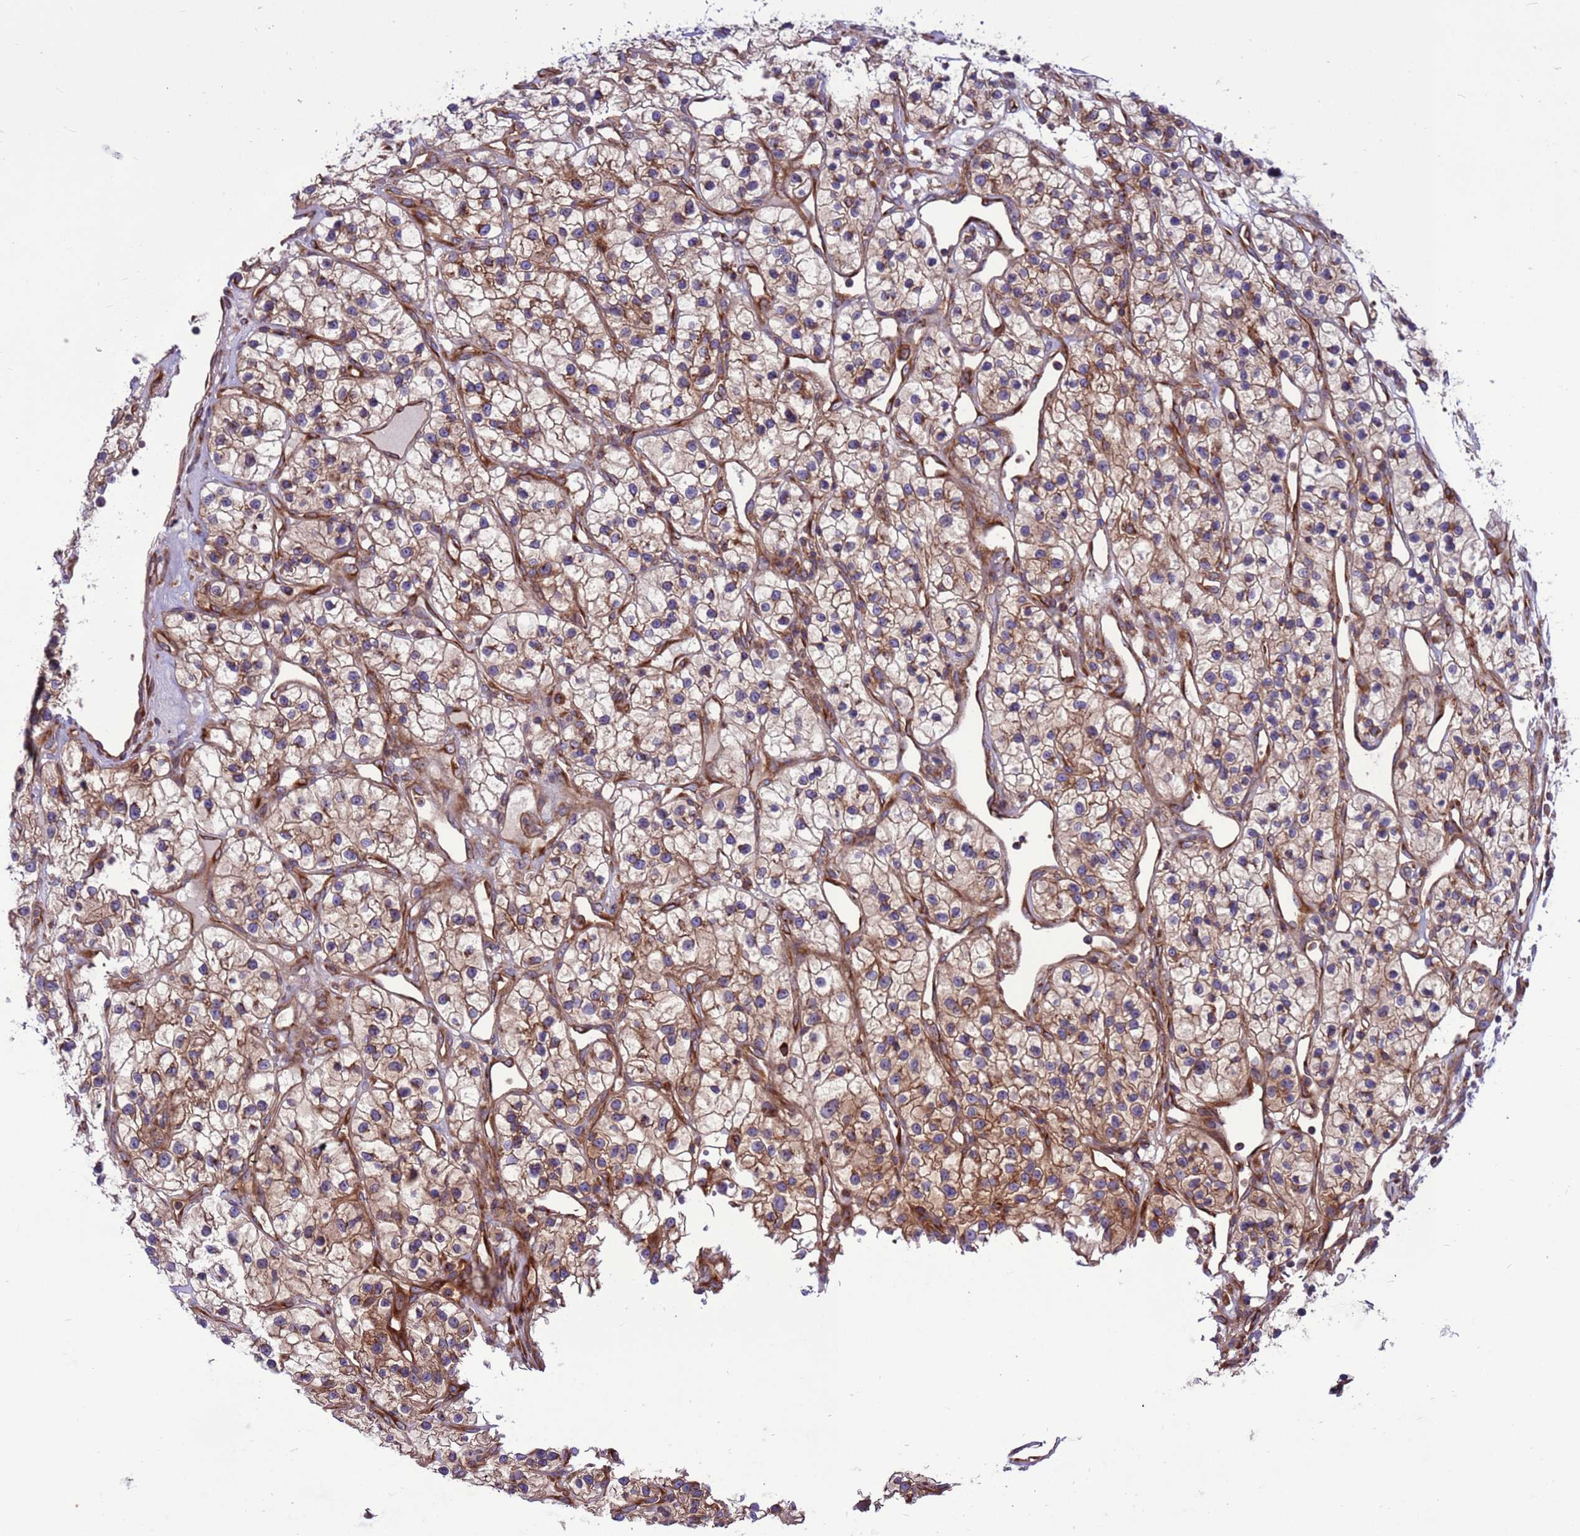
{"staining": {"intensity": "moderate", "quantity": "25%-75%", "location": "cytoplasmic/membranous"}, "tissue": "renal cancer", "cell_type": "Tumor cells", "image_type": "cancer", "snomed": [{"axis": "morphology", "description": "Adenocarcinoma, NOS"}, {"axis": "topography", "description": "Kidney"}], "caption": "This image demonstrates immunohistochemistry (IHC) staining of human renal adenocarcinoma, with medium moderate cytoplasmic/membranous positivity in about 25%-75% of tumor cells.", "gene": "ZC3HAV1", "patient": {"sex": "female", "age": 57}}